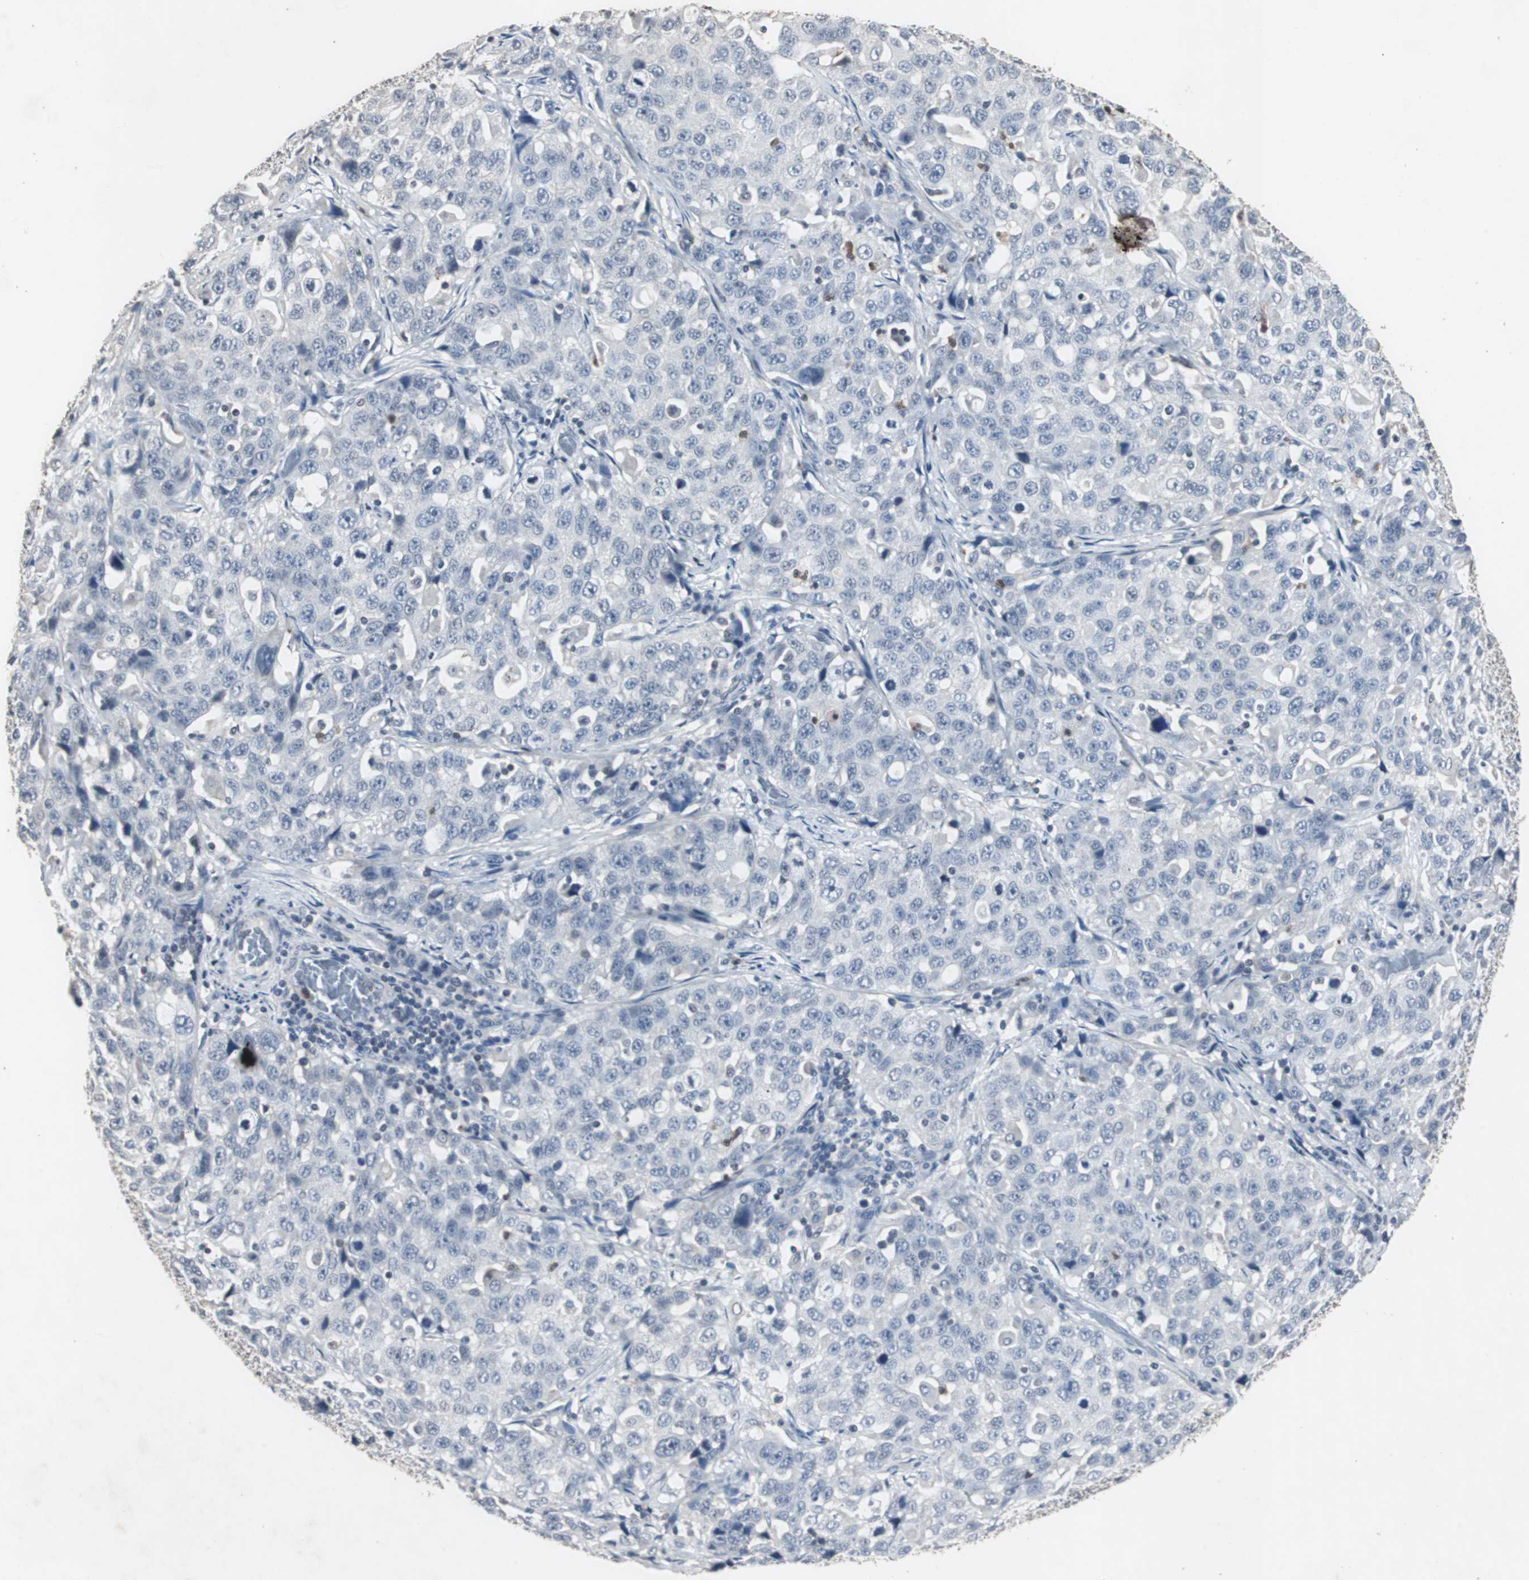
{"staining": {"intensity": "negative", "quantity": "none", "location": "none"}, "tissue": "stomach cancer", "cell_type": "Tumor cells", "image_type": "cancer", "snomed": [{"axis": "morphology", "description": "Normal tissue, NOS"}, {"axis": "morphology", "description": "Adenocarcinoma, NOS"}, {"axis": "topography", "description": "Stomach"}], "caption": "Tumor cells show no significant protein staining in stomach adenocarcinoma.", "gene": "ADNP2", "patient": {"sex": "male", "age": 48}}